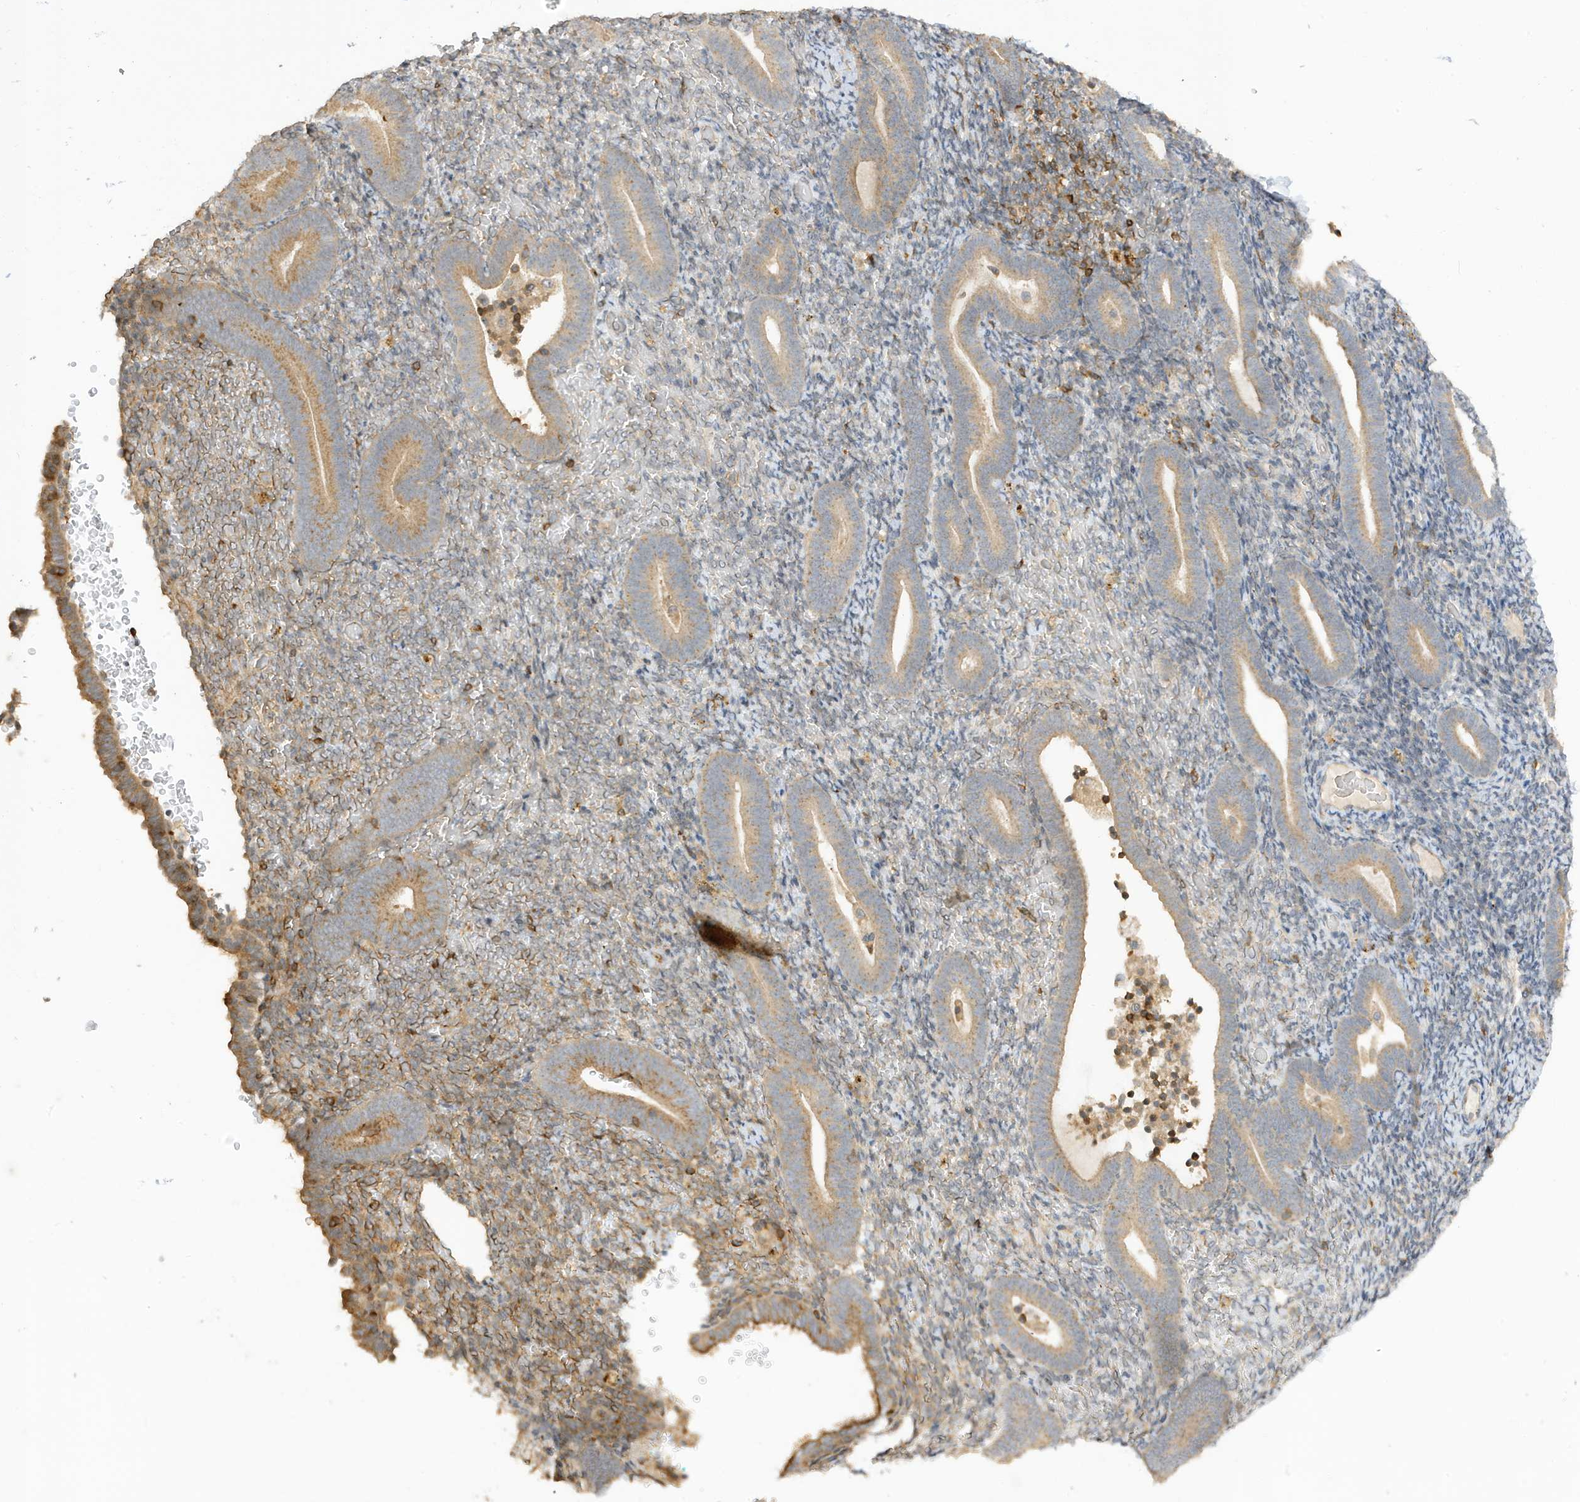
{"staining": {"intensity": "negative", "quantity": "none", "location": "none"}, "tissue": "endometrium", "cell_type": "Cells in endometrial stroma", "image_type": "normal", "snomed": [{"axis": "morphology", "description": "Normal tissue, NOS"}, {"axis": "topography", "description": "Endometrium"}], "caption": "A high-resolution micrograph shows immunohistochemistry staining of normal endometrium, which exhibits no significant expression in cells in endometrial stroma.", "gene": "TAB3", "patient": {"sex": "female", "age": 51}}